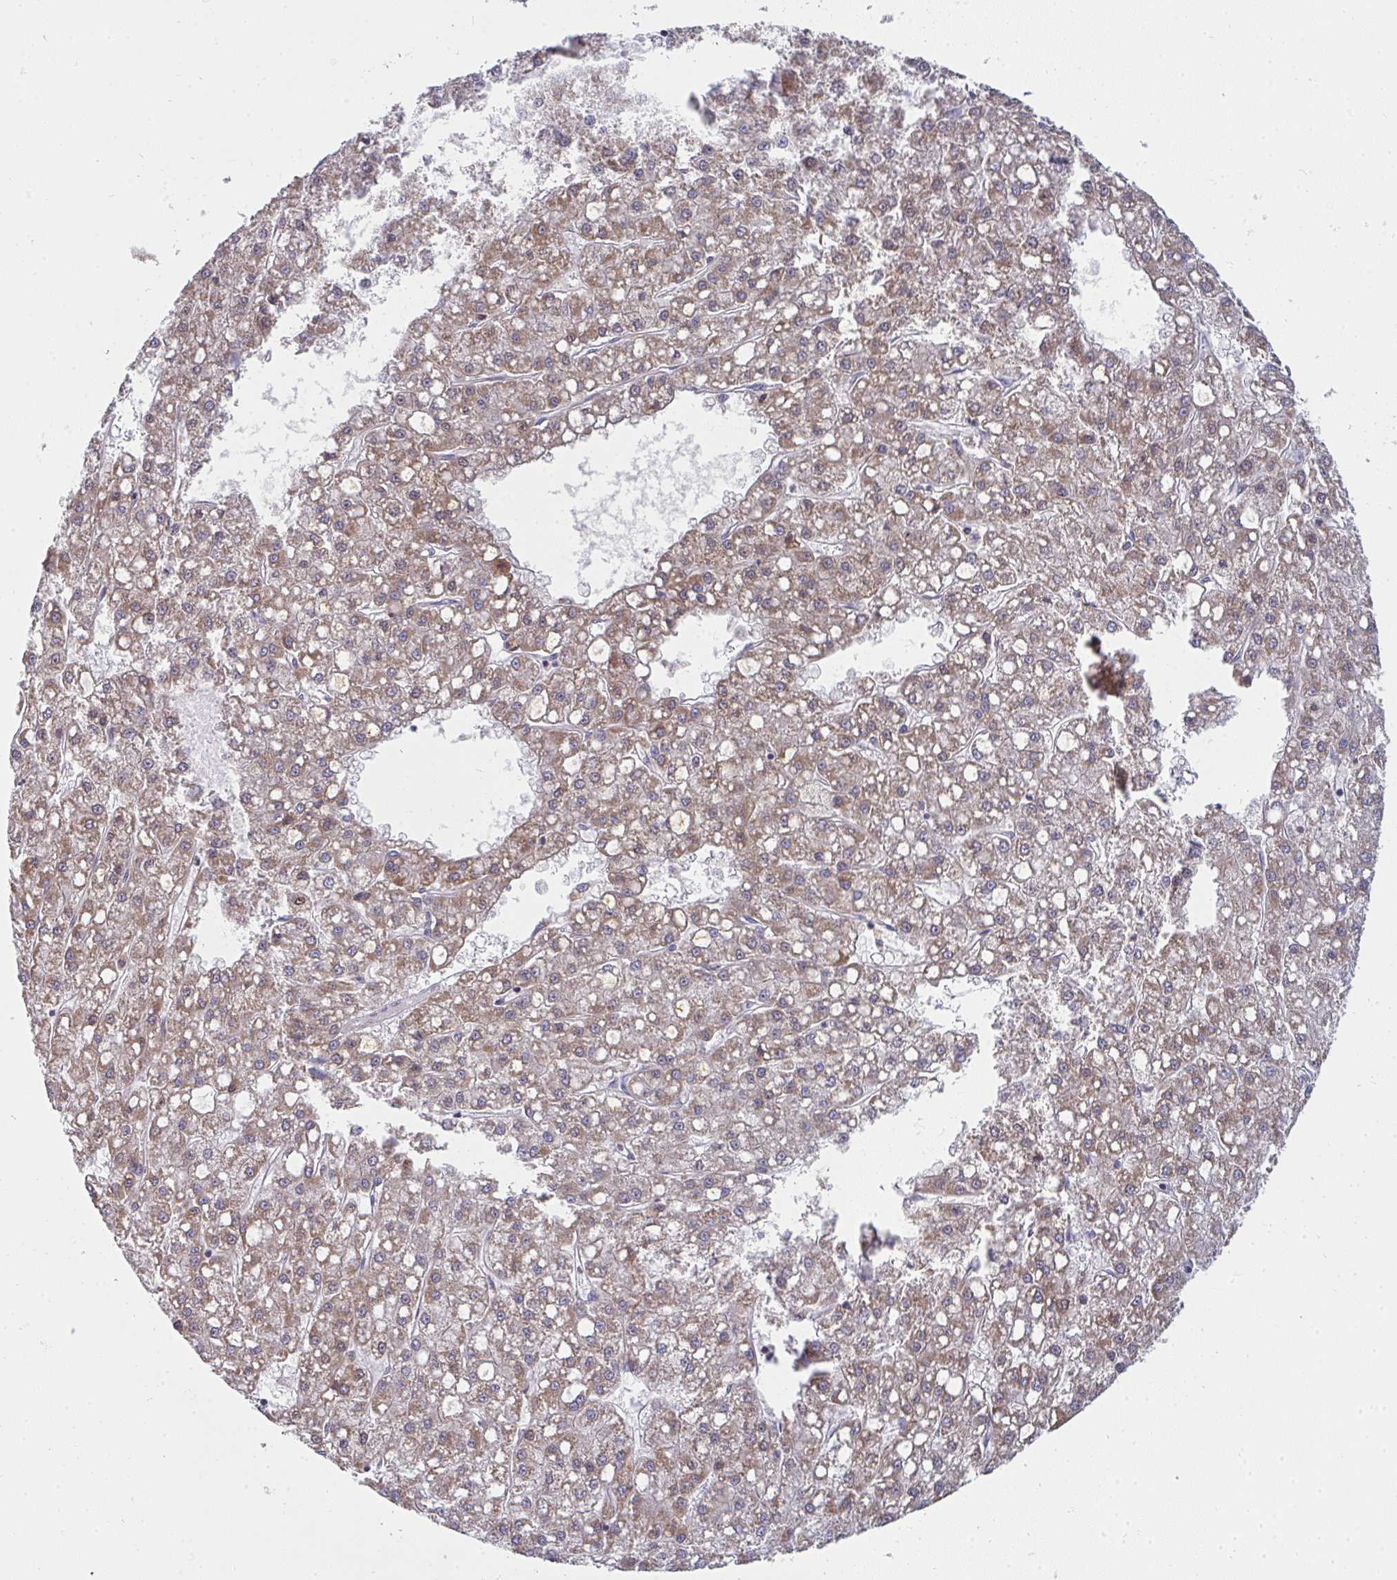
{"staining": {"intensity": "weak", "quantity": ">75%", "location": "cytoplasmic/membranous"}, "tissue": "liver cancer", "cell_type": "Tumor cells", "image_type": "cancer", "snomed": [{"axis": "morphology", "description": "Carcinoma, Hepatocellular, NOS"}, {"axis": "topography", "description": "Liver"}], "caption": "Weak cytoplasmic/membranous positivity for a protein is seen in approximately >75% of tumor cells of liver cancer using IHC.", "gene": "FAHD1", "patient": {"sex": "male", "age": 67}}